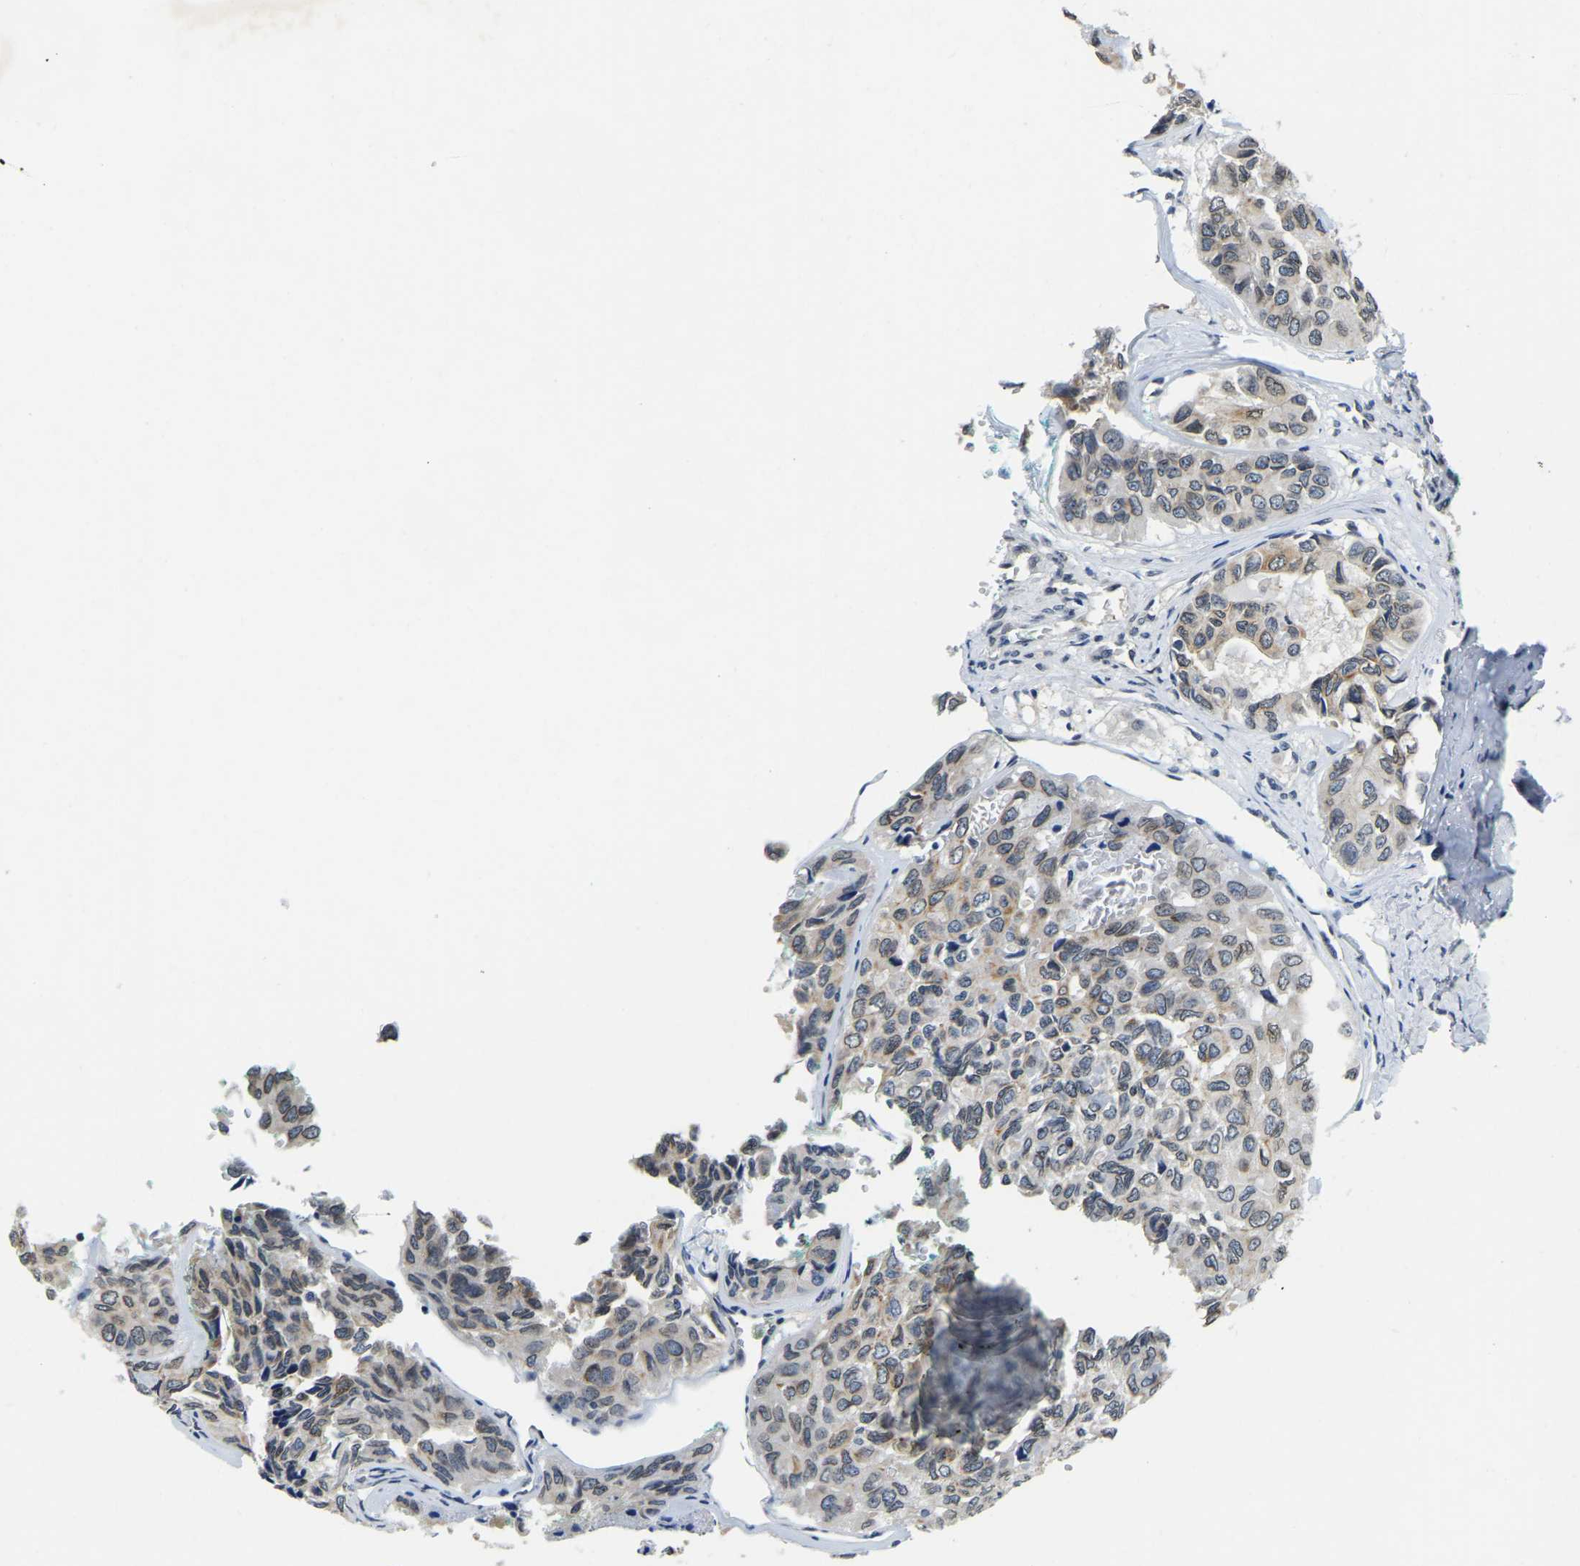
{"staining": {"intensity": "weak", "quantity": ">75%", "location": "cytoplasmic/membranous,nuclear"}, "tissue": "head and neck cancer", "cell_type": "Tumor cells", "image_type": "cancer", "snomed": [{"axis": "morphology", "description": "Adenocarcinoma, NOS"}, {"axis": "topography", "description": "Salivary gland, NOS"}, {"axis": "topography", "description": "Head-Neck"}], "caption": "Immunohistochemical staining of head and neck cancer (adenocarcinoma) demonstrates low levels of weak cytoplasmic/membranous and nuclear protein positivity in approximately >75% of tumor cells.", "gene": "RANBP2", "patient": {"sex": "female", "age": 76}}